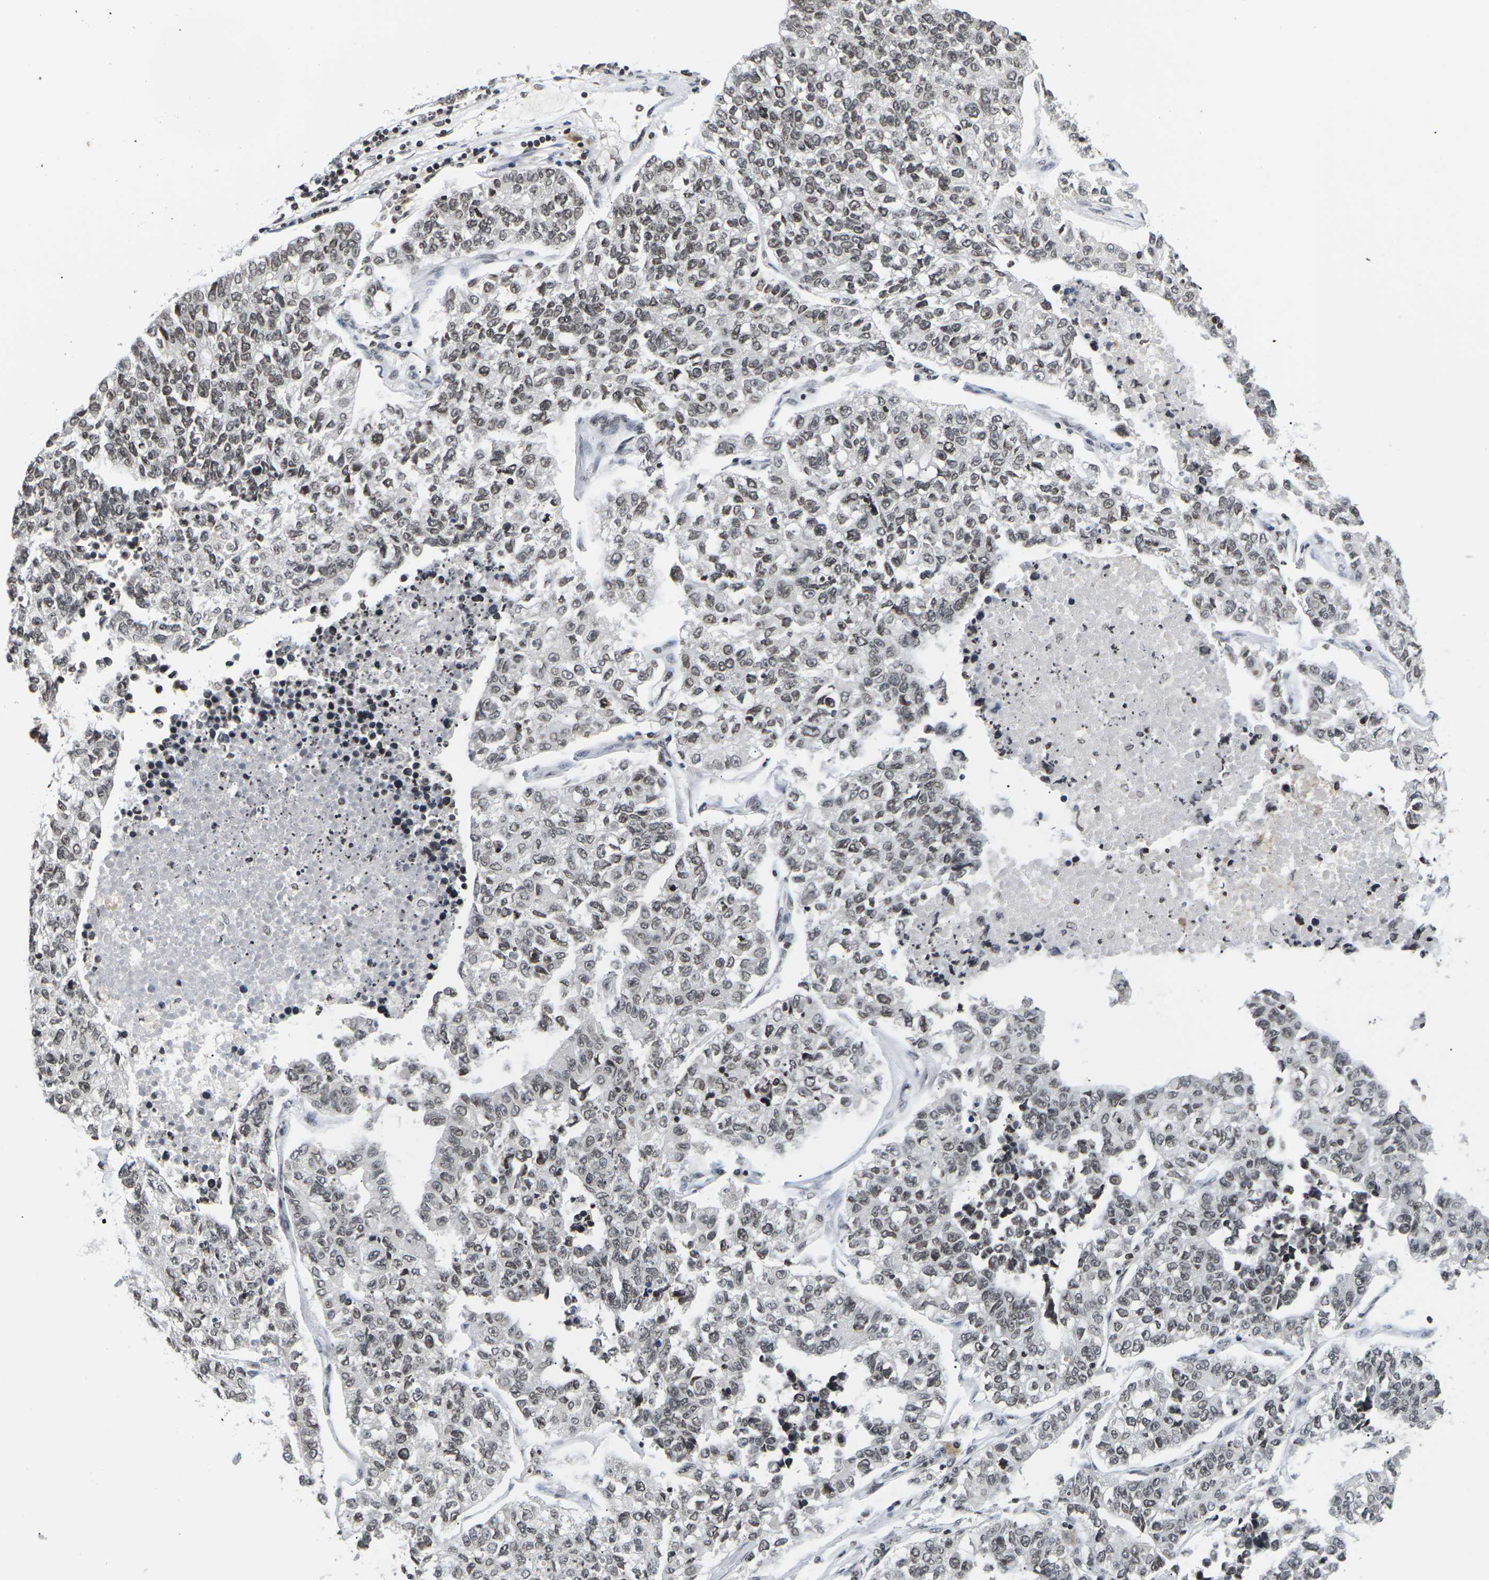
{"staining": {"intensity": "moderate", "quantity": ">75%", "location": "nuclear"}, "tissue": "lung cancer", "cell_type": "Tumor cells", "image_type": "cancer", "snomed": [{"axis": "morphology", "description": "Adenocarcinoma, NOS"}, {"axis": "topography", "description": "Lung"}], "caption": "Lung cancer stained for a protein demonstrates moderate nuclear positivity in tumor cells. The protein of interest is stained brown, and the nuclei are stained in blue (DAB (3,3'-diaminobenzidine) IHC with brightfield microscopy, high magnification).", "gene": "ETV5", "patient": {"sex": "male", "age": 49}}